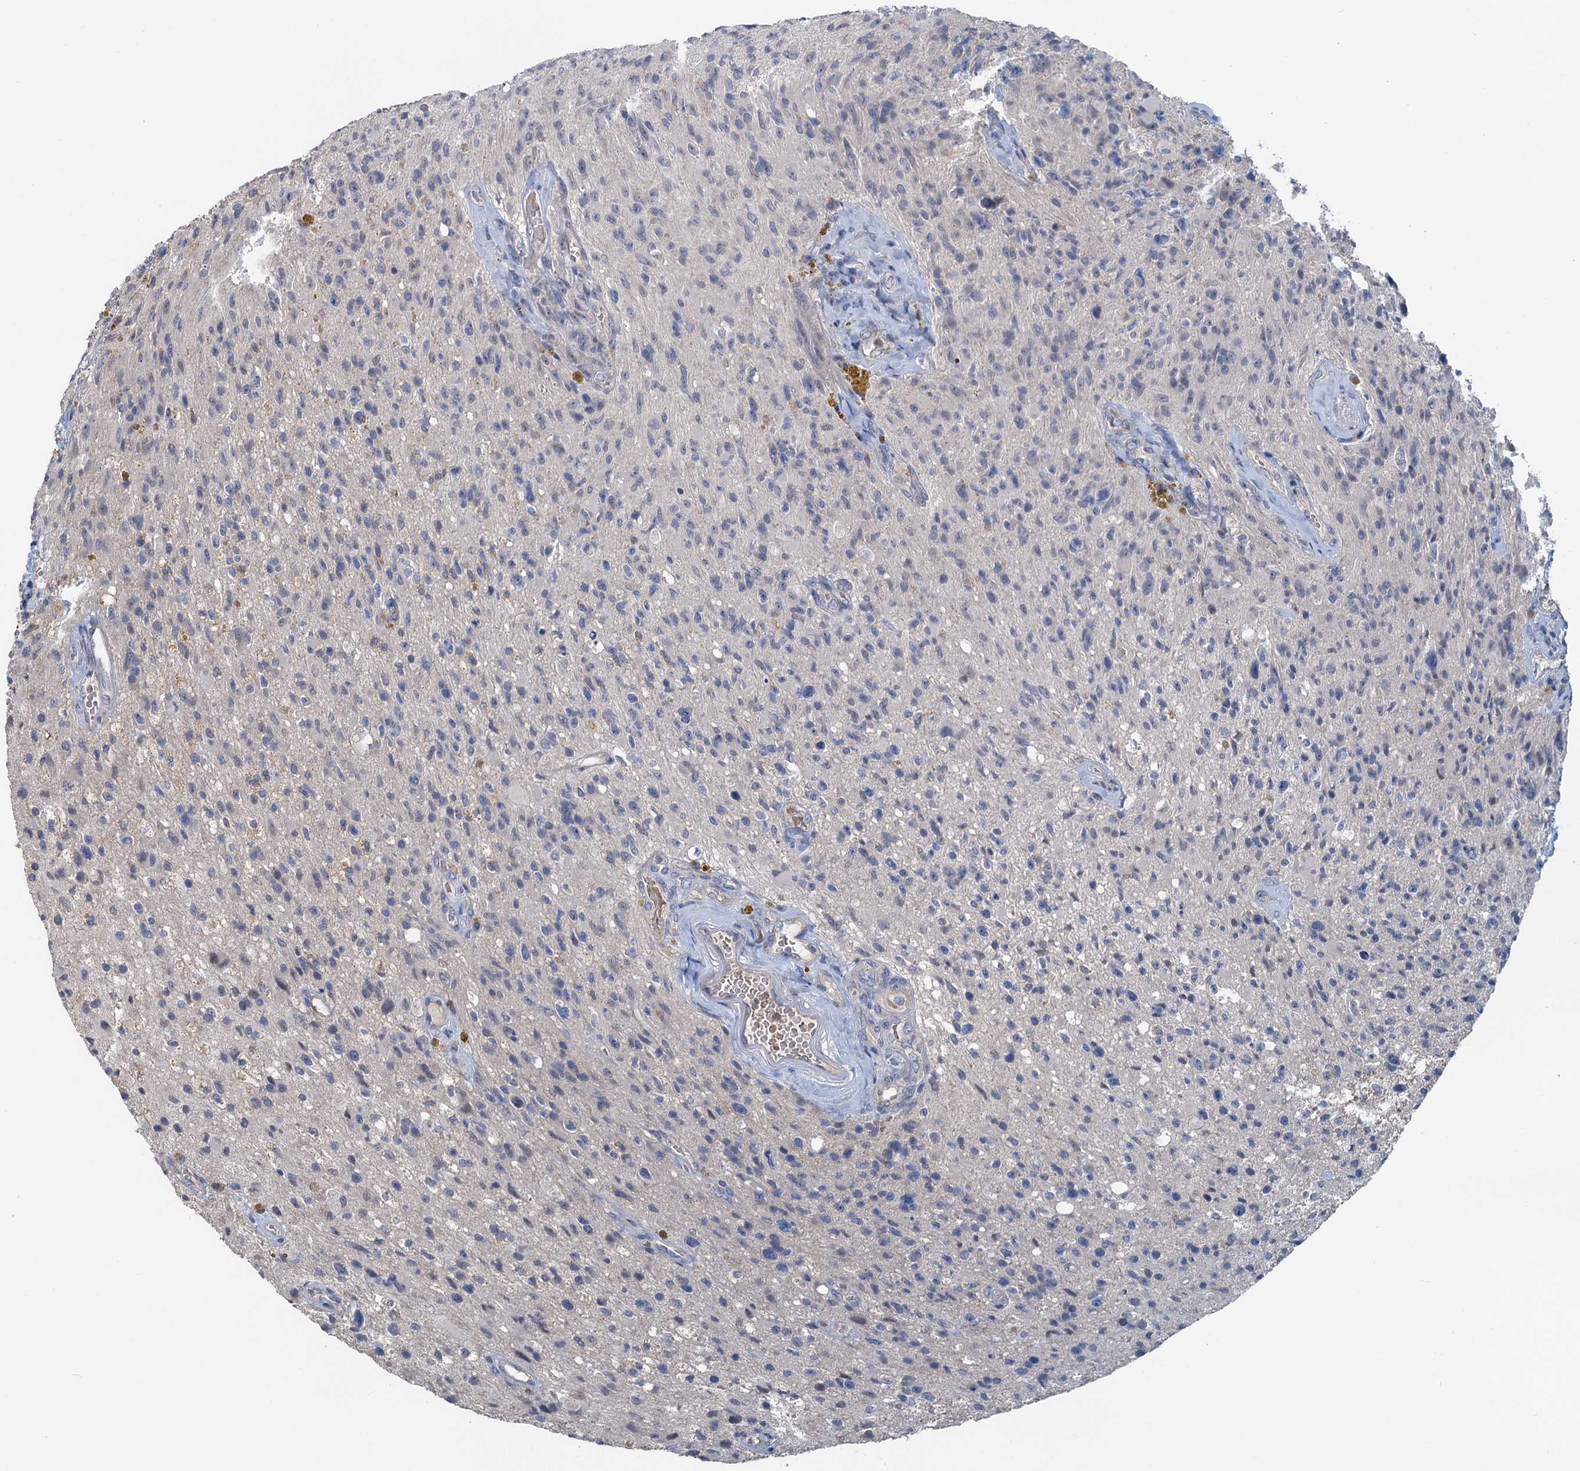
{"staining": {"intensity": "negative", "quantity": "none", "location": "none"}, "tissue": "glioma", "cell_type": "Tumor cells", "image_type": "cancer", "snomed": [{"axis": "morphology", "description": "Glioma, malignant, High grade"}, {"axis": "topography", "description": "Brain"}], "caption": "The histopathology image exhibits no staining of tumor cells in glioma.", "gene": "MYO16", "patient": {"sex": "male", "age": 69}}